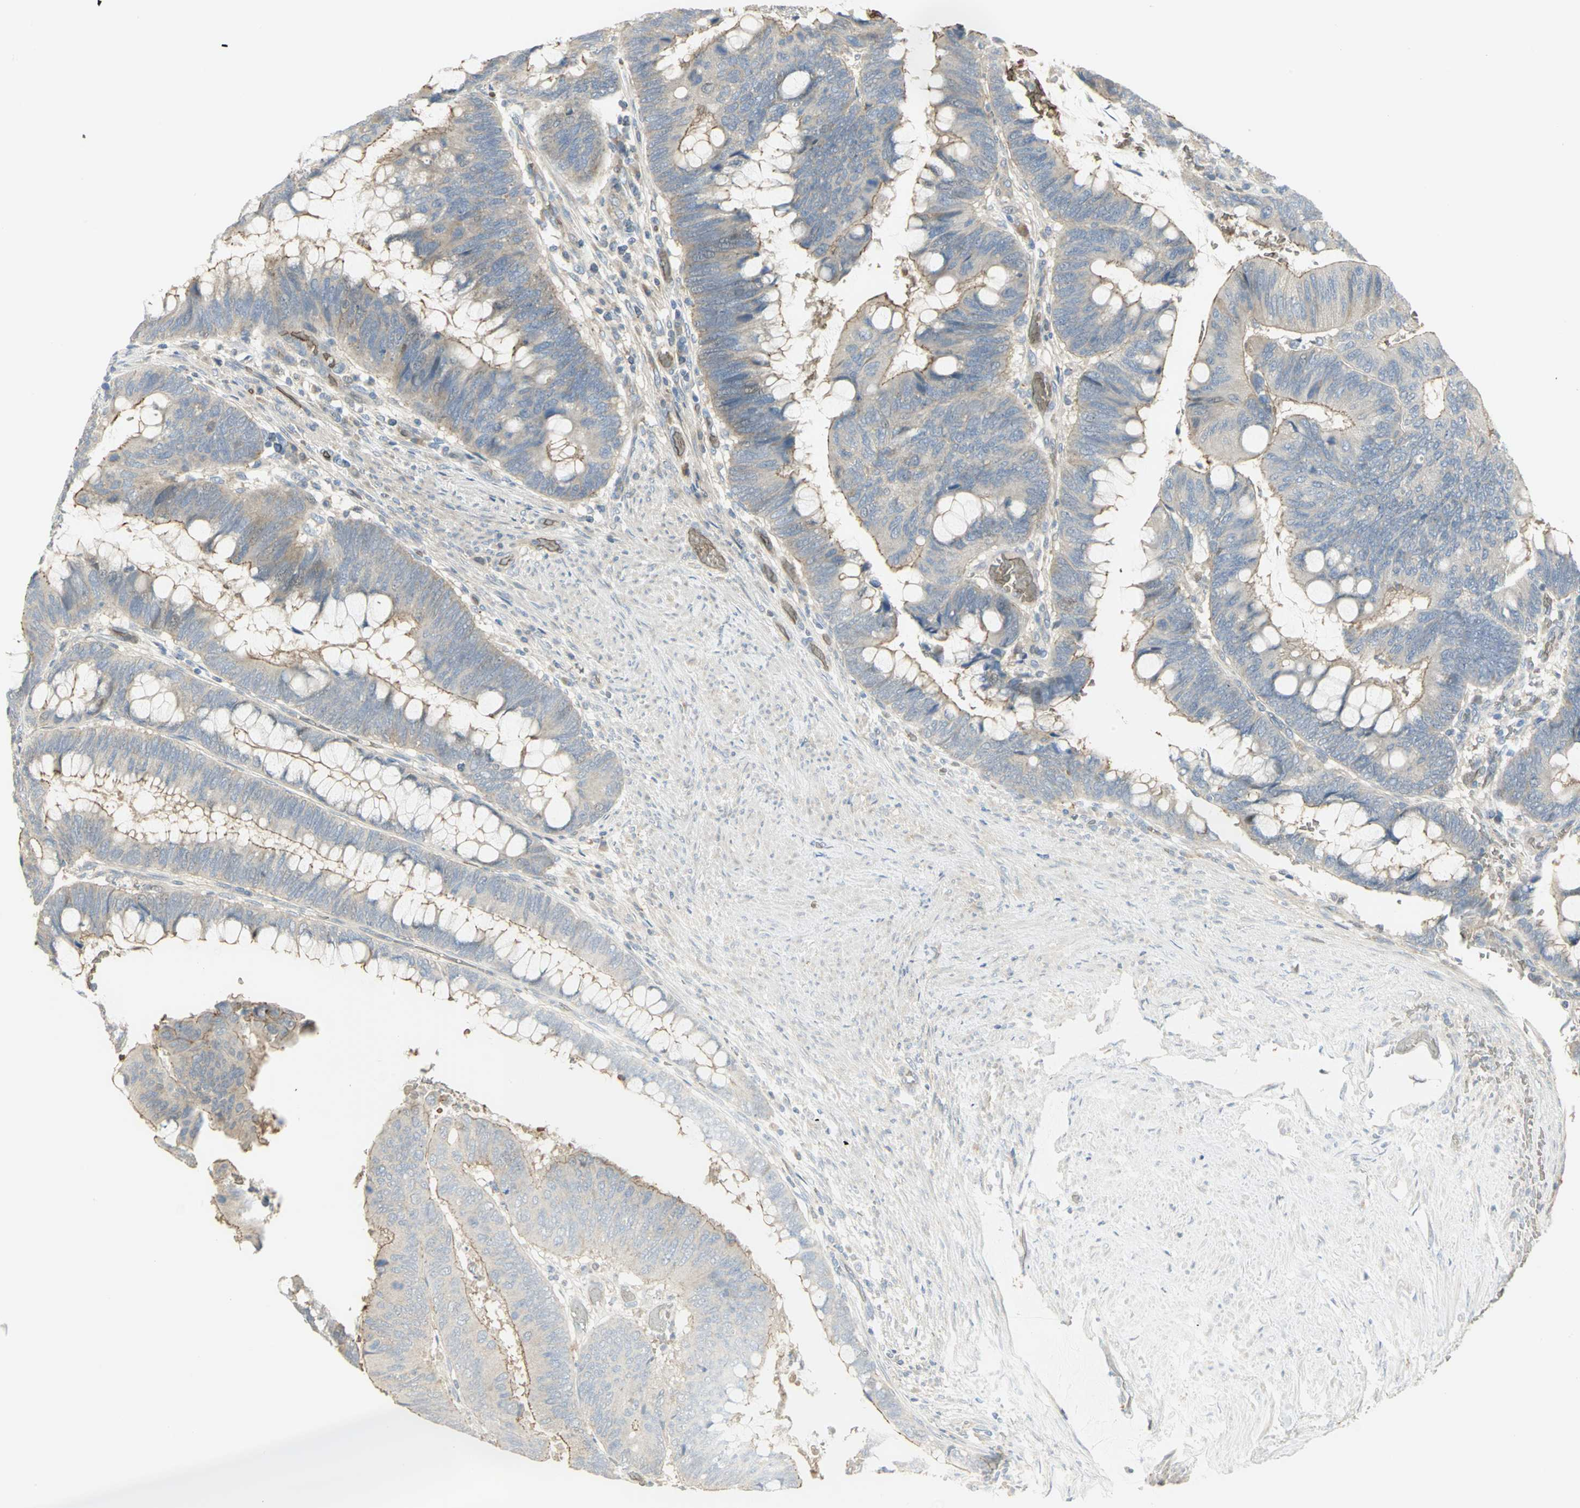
{"staining": {"intensity": "negative", "quantity": "none", "location": "none"}, "tissue": "colorectal cancer", "cell_type": "Tumor cells", "image_type": "cancer", "snomed": [{"axis": "morphology", "description": "Normal tissue, NOS"}, {"axis": "morphology", "description": "Adenocarcinoma, NOS"}, {"axis": "topography", "description": "Rectum"}], "caption": "Human colorectal adenocarcinoma stained for a protein using immunohistochemistry (IHC) shows no staining in tumor cells.", "gene": "ANK1", "patient": {"sex": "male", "age": 92}}